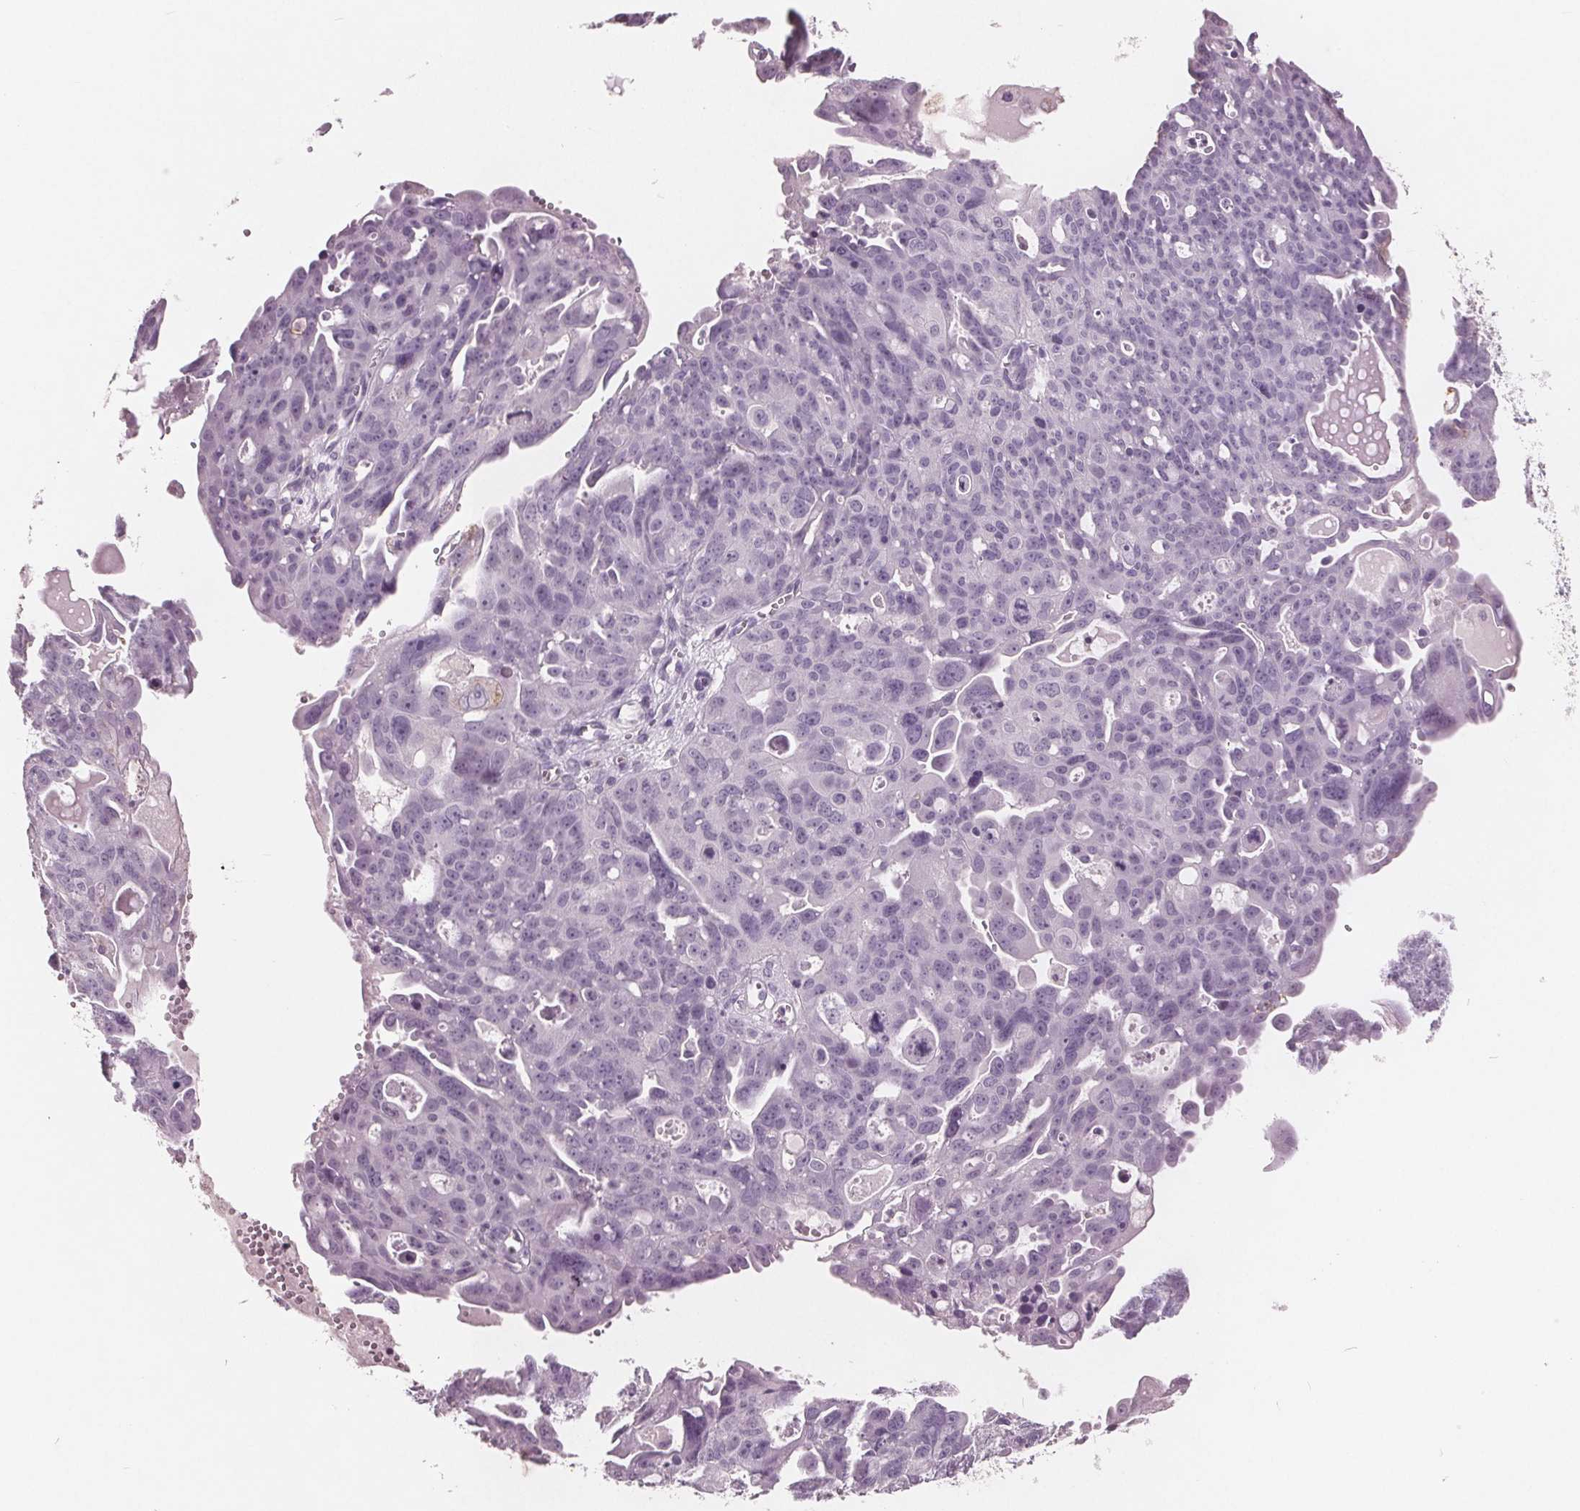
{"staining": {"intensity": "negative", "quantity": "none", "location": "none"}, "tissue": "ovarian cancer", "cell_type": "Tumor cells", "image_type": "cancer", "snomed": [{"axis": "morphology", "description": "Carcinoma, endometroid"}, {"axis": "topography", "description": "Ovary"}], "caption": "This is an immunohistochemistry photomicrograph of human ovarian endometroid carcinoma. There is no expression in tumor cells.", "gene": "PTPN14", "patient": {"sex": "female", "age": 70}}